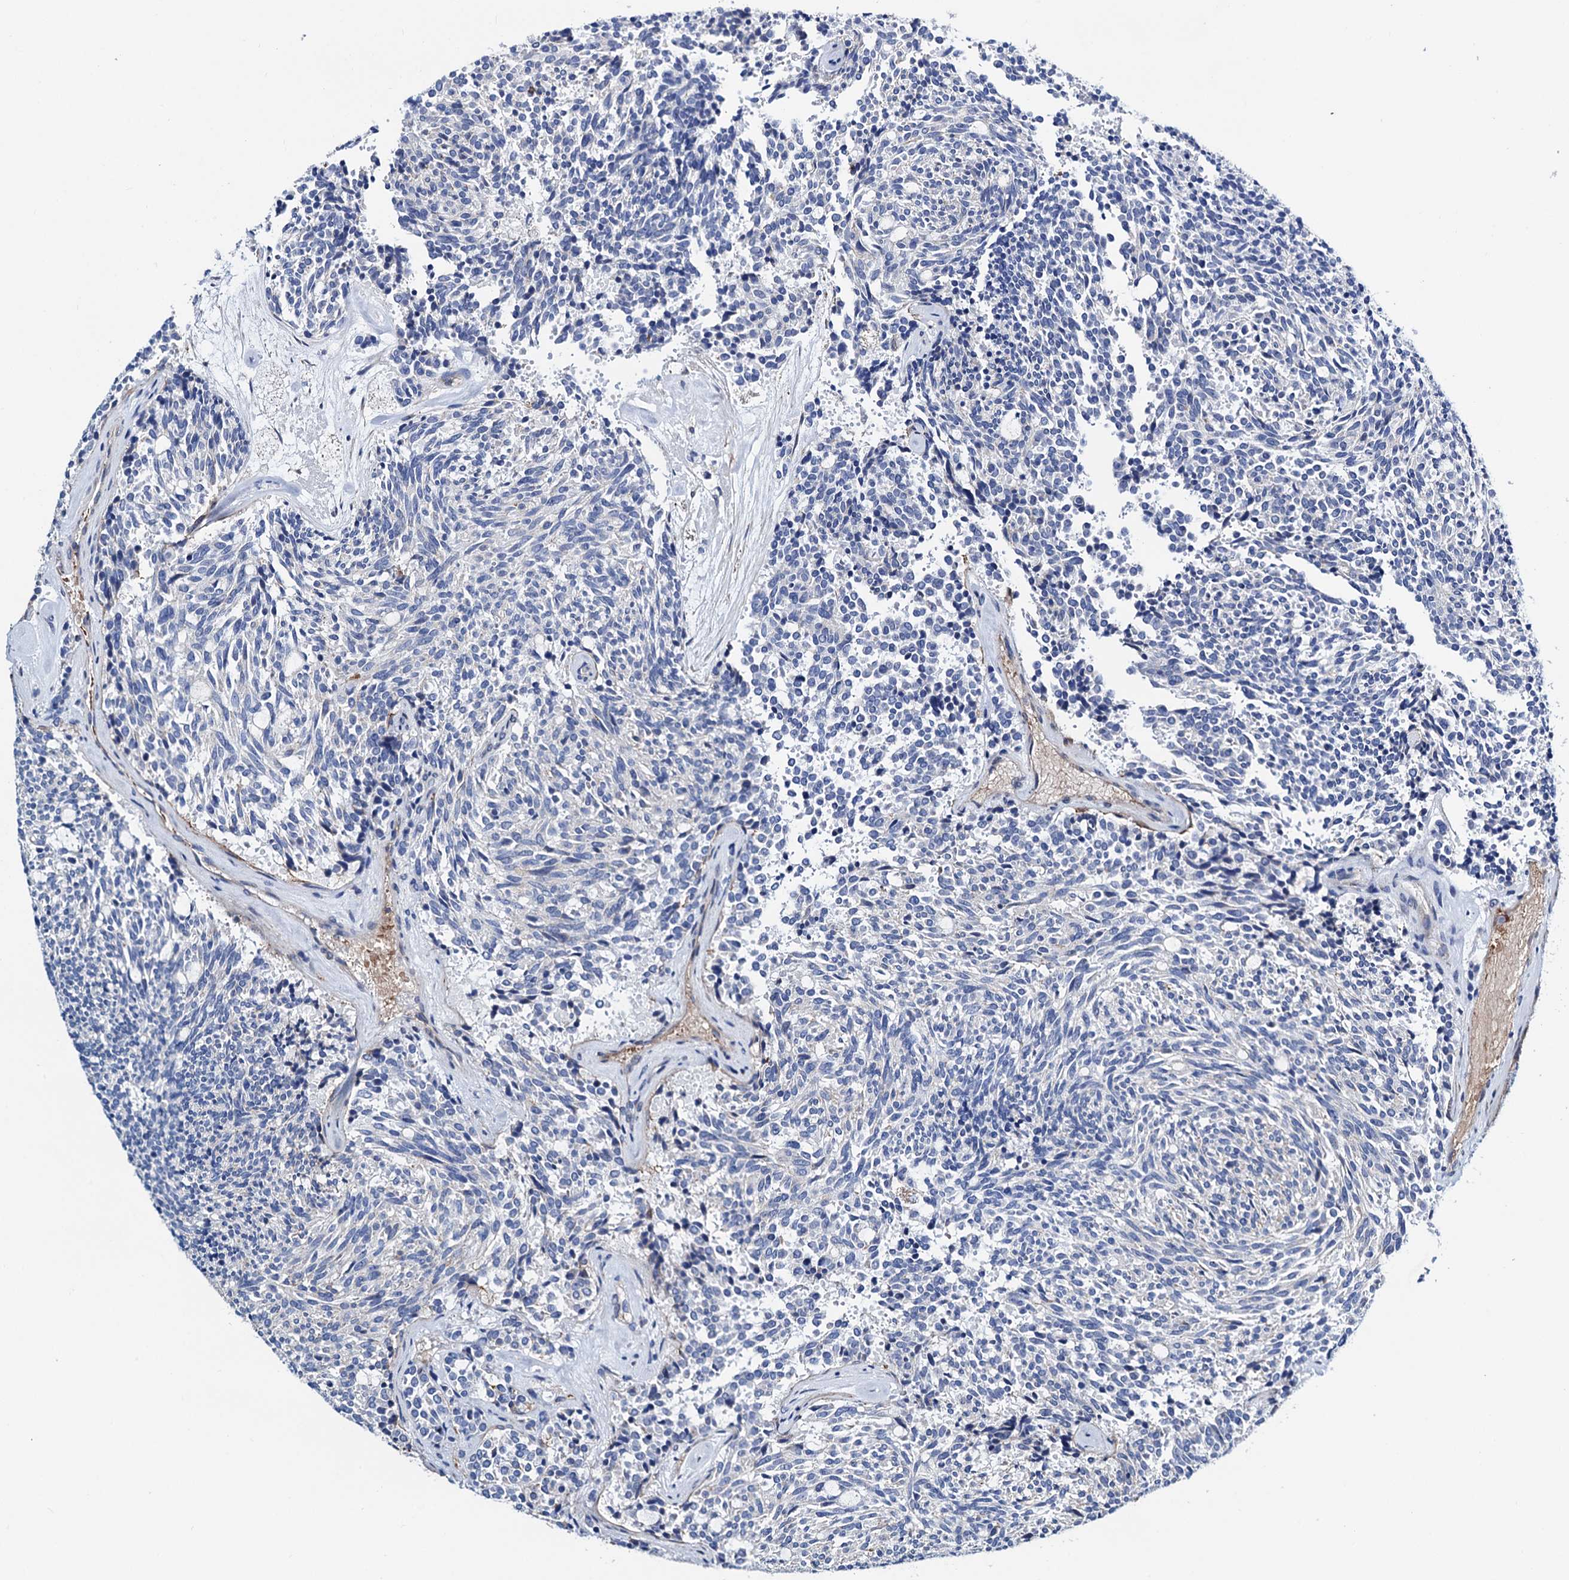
{"staining": {"intensity": "negative", "quantity": "none", "location": "none"}, "tissue": "carcinoid", "cell_type": "Tumor cells", "image_type": "cancer", "snomed": [{"axis": "morphology", "description": "Carcinoid, malignant, NOS"}, {"axis": "topography", "description": "Pancreas"}], "caption": "IHC of carcinoid exhibits no staining in tumor cells.", "gene": "GCOM1", "patient": {"sex": "female", "age": 54}}